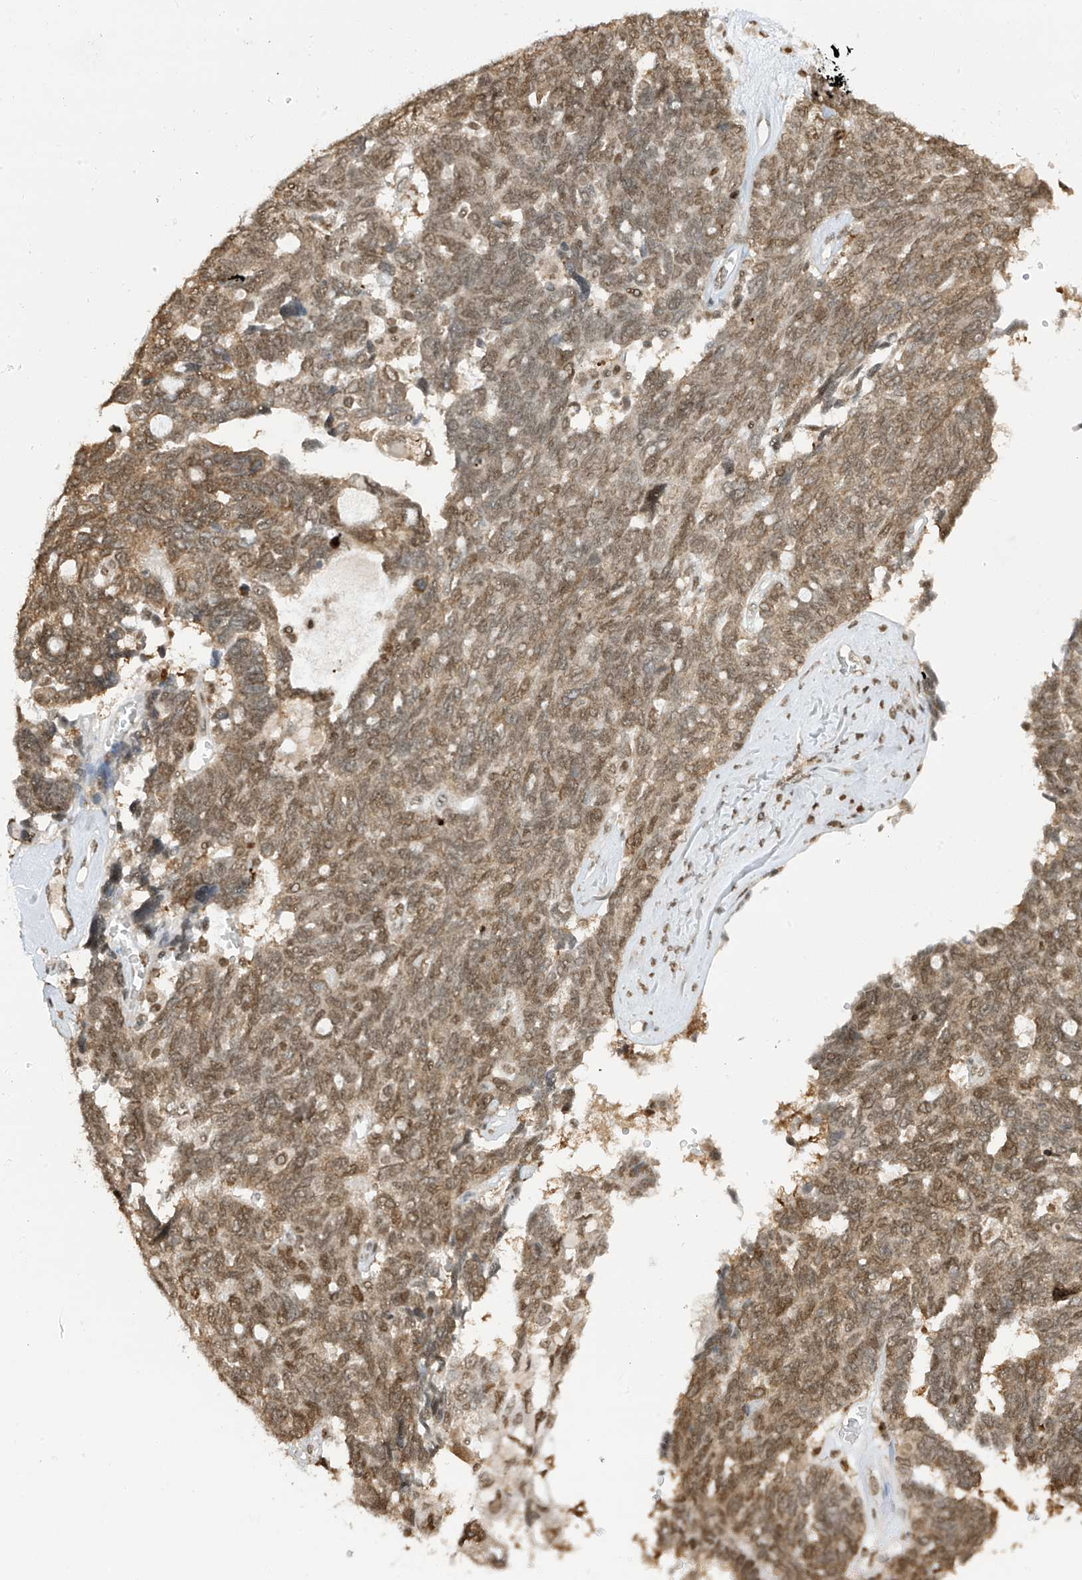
{"staining": {"intensity": "moderate", "quantity": "25%-75%", "location": "nuclear"}, "tissue": "ovarian cancer", "cell_type": "Tumor cells", "image_type": "cancer", "snomed": [{"axis": "morphology", "description": "Cystadenocarcinoma, serous, NOS"}, {"axis": "topography", "description": "Ovary"}], "caption": "A histopathology image of serous cystadenocarcinoma (ovarian) stained for a protein displays moderate nuclear brown staining in tumor cells. (DAB (3,3'-diaminobenzidine) = brown stain, brightfield microscopy at high magnification).", "gene": "KPNB1", "patient": {"sex": "female", "age": 79}}